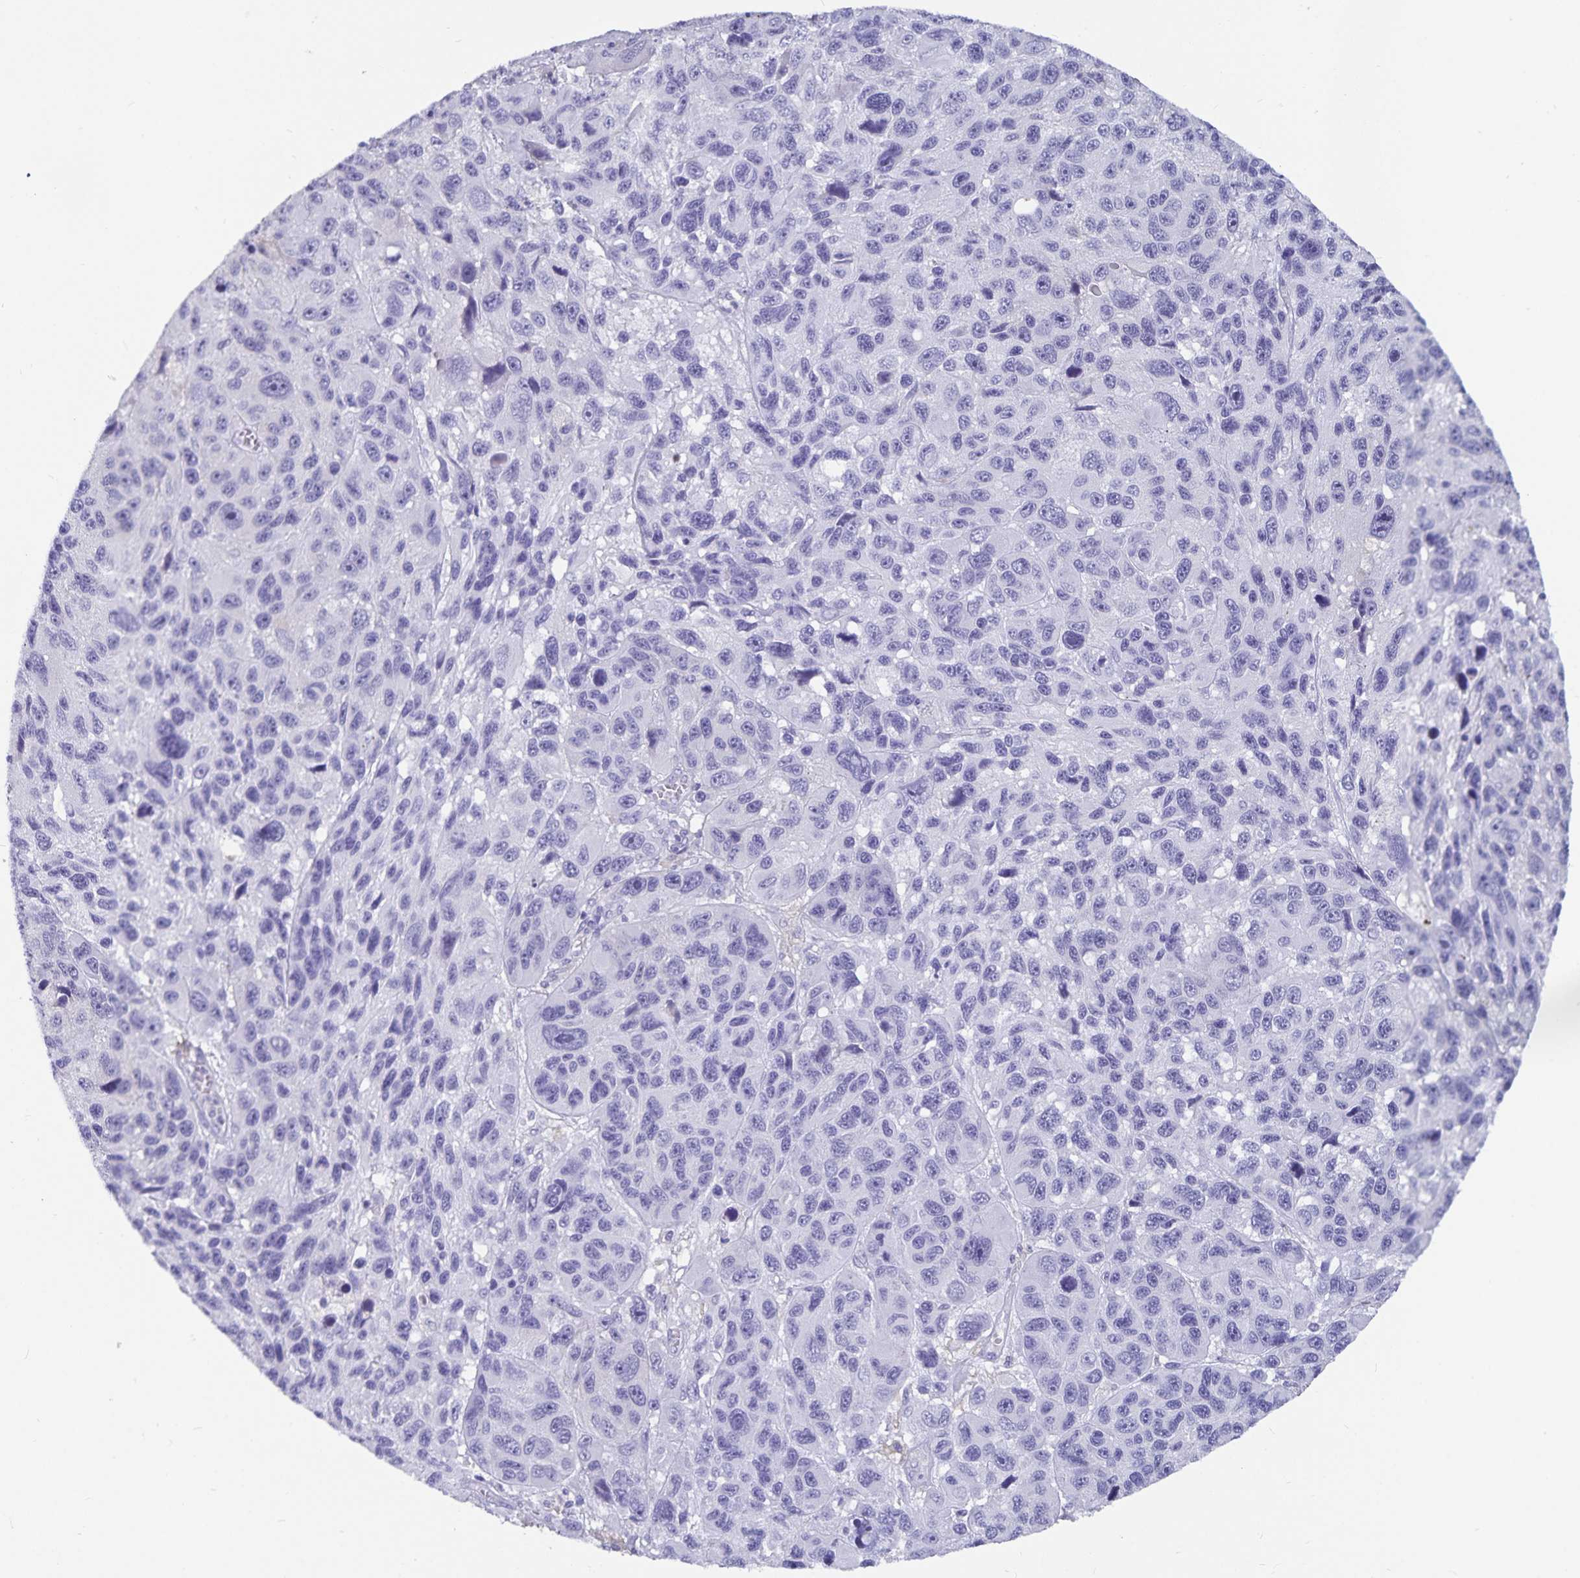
{"staining": {"intensity": "negative", "quantity": "none", "location": "none"}, "tissue": "melanoma", "cell_type": "Tumor cells", "image_type": "cancer", "snomed": [{"axis": "morphology", "description": "Malignant melanoma, NOS"}, {"axis": "topography", "description": "Skin"}], "caption": "Protein analysis of malignant melanoma exhibits no significant staining in tumor cells.", "gene": "PLAC1", "patient": {"sex": "male", "age": 53}}